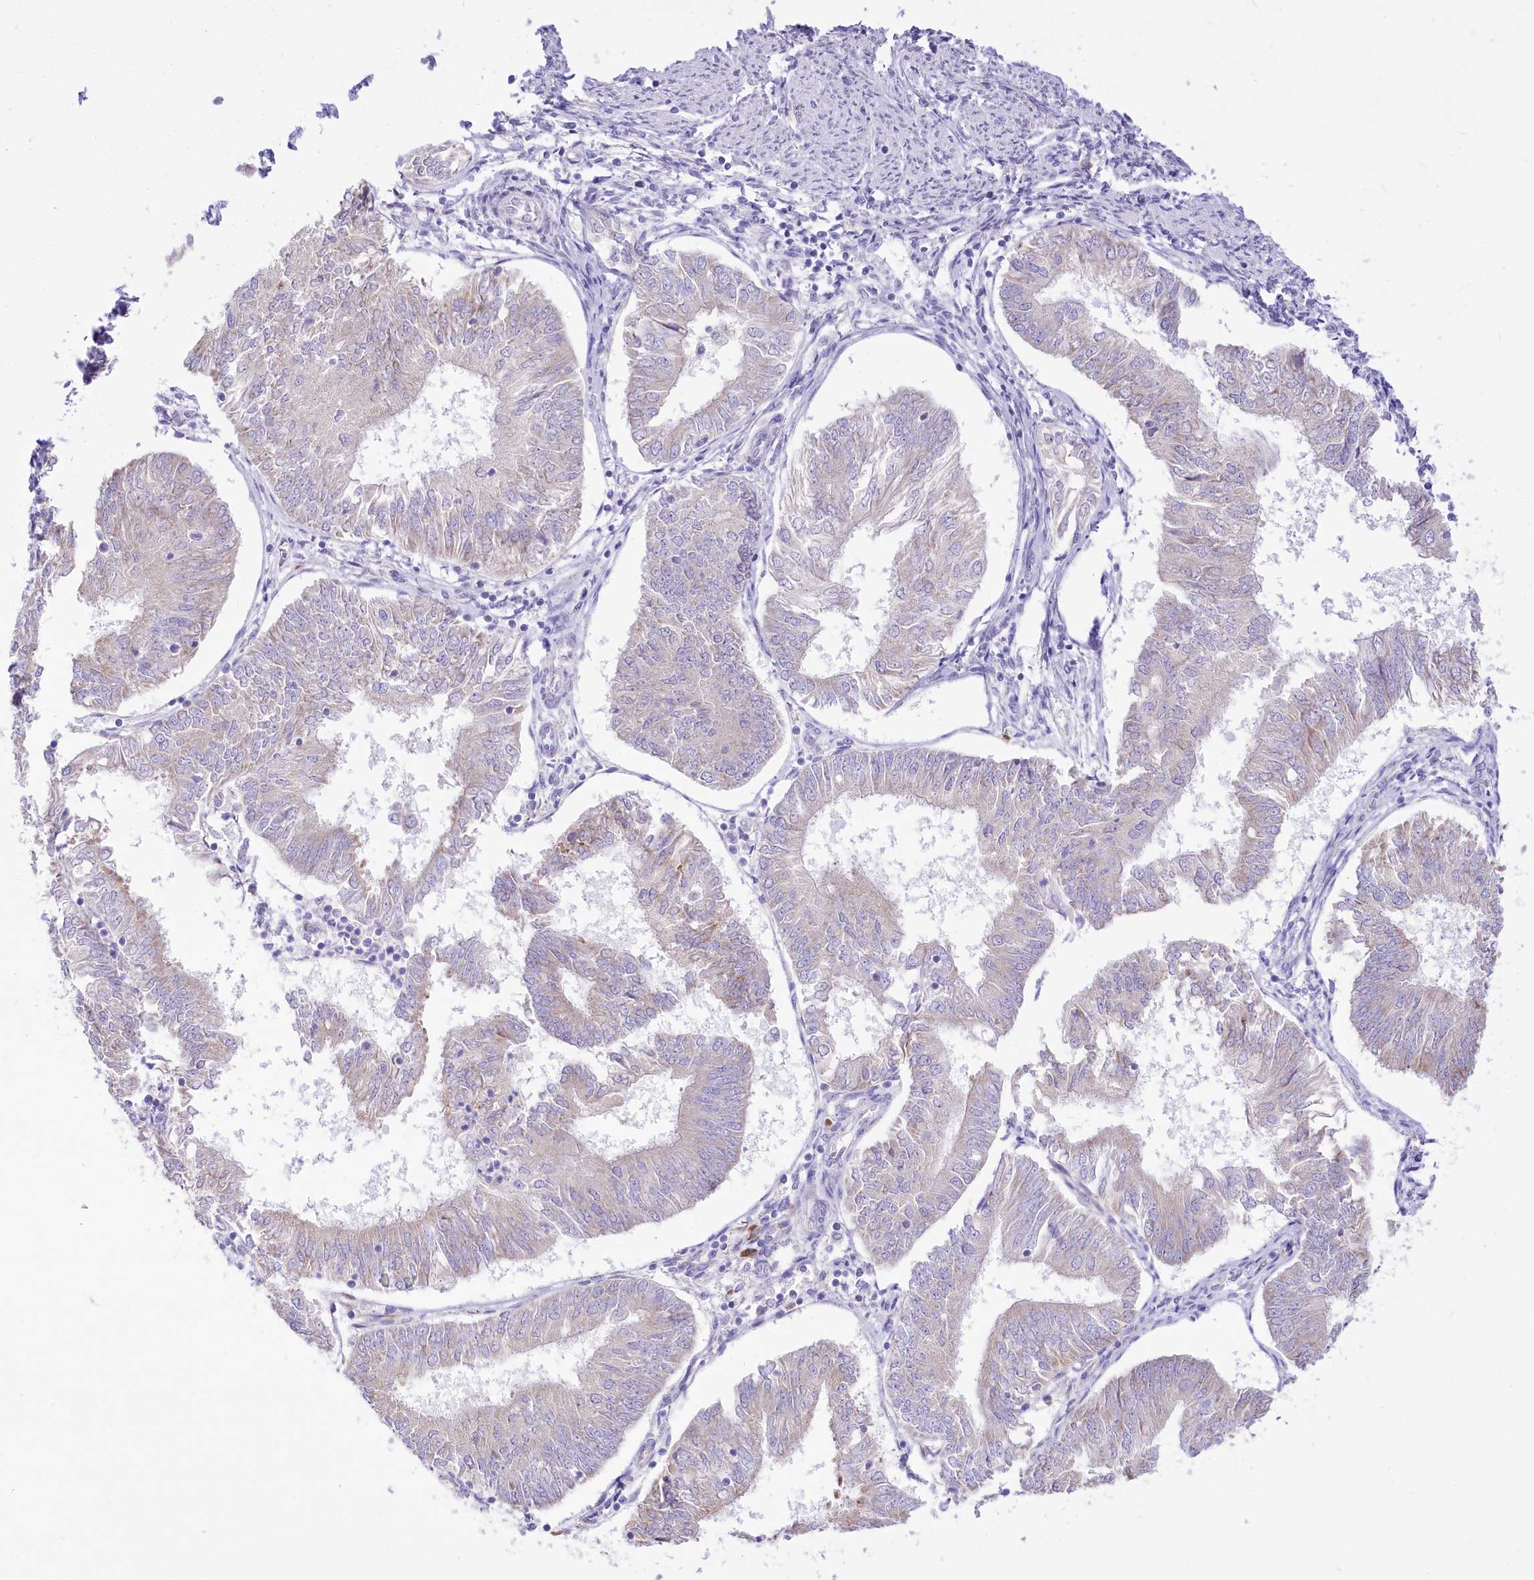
{"staining": {"intensity": "negative", "quantity": "none", "location": "none"}, "tissue": "endometrial cancer", "cell_type": "Tumor cells", "image_type": "cancer", "snomed": [{"axis": "morphology", "description": "Adenocarcinoma, NOS"}, {"axis": "topography", "description": "Endometrium"}], "caption": "A photomicrograph of endometrial cancer stained for a protein displays no brown staining in tumor cells.", "gene": "STT3B", "patient": {"sex": "female", "age": 58}}